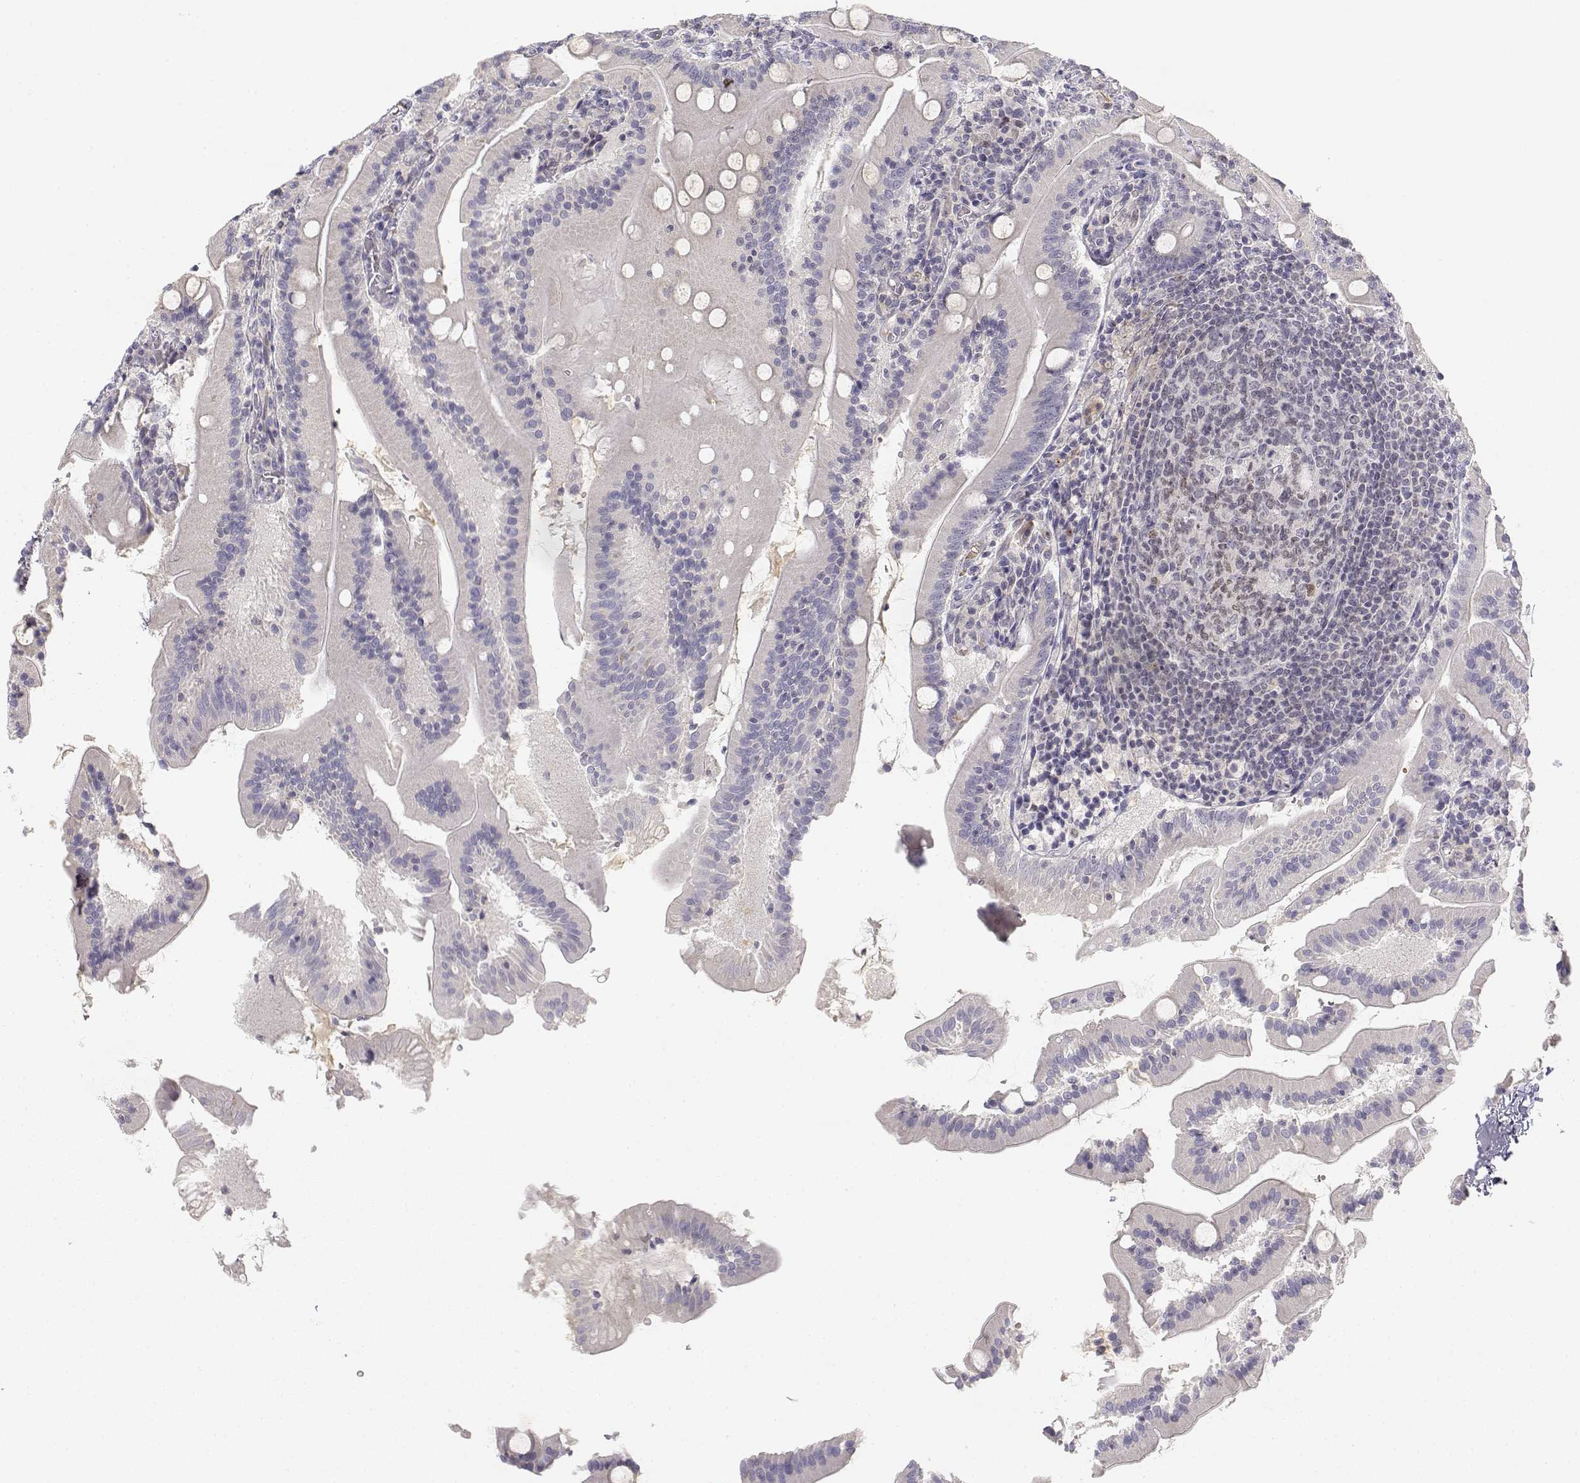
{"staining": {"intensity": "negative", "quantity": "none", "location": "none"}, "tissue": "small intestine", "cell_type": "Glandular cells", "image_type": "normal", "snomed": [{"axis": "morphology", "description": "Normal tissue, NOS"}, {"axis": "topography", "description": "Small intestine"}], "caption": "Photomicrograph shows no protein staining in glandular cells of benign small intestine.", "gene": "GLIPR1L2", "patient": {"sex": "male", "age": 37}}